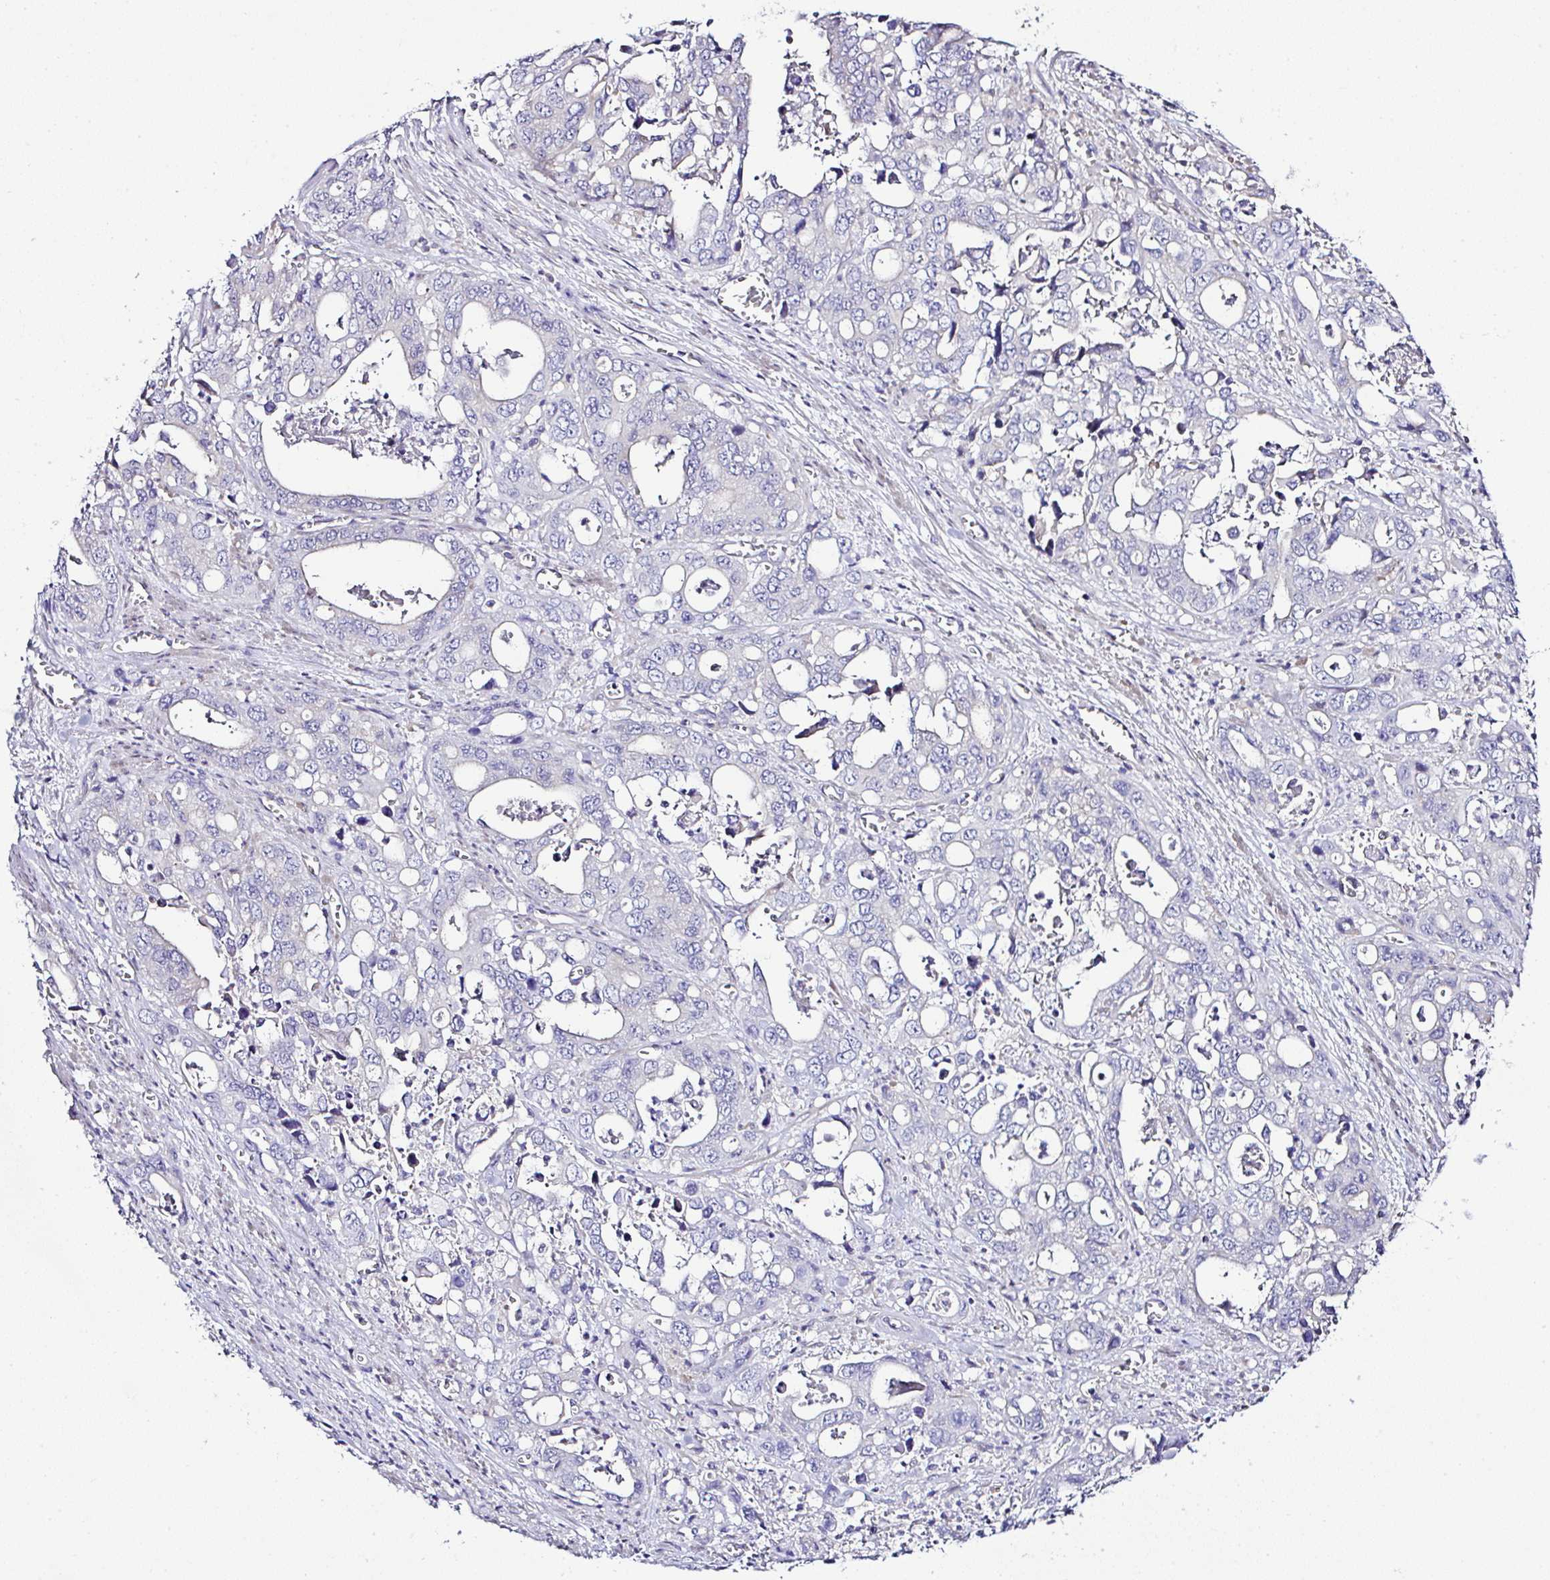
{"staining": {"intensity": "negative", "quantity": "none", "location": "none"}, "tissue": "stomach cancer", "cell_type": "Tumor cells", "image_type": "cancer", "snomed": [{"axis": "morphology", "description": "Adenocarcinoma, NOS"}, {"axis": "topography", "description": "Stomach, upper"}], "caption": "Human adenocarcinoma (stomach) stained for a protein using IHC displays no positivity in tumor cells.", "gene": "OR4P4", "patient": {"sex": "male", "age": 74}}